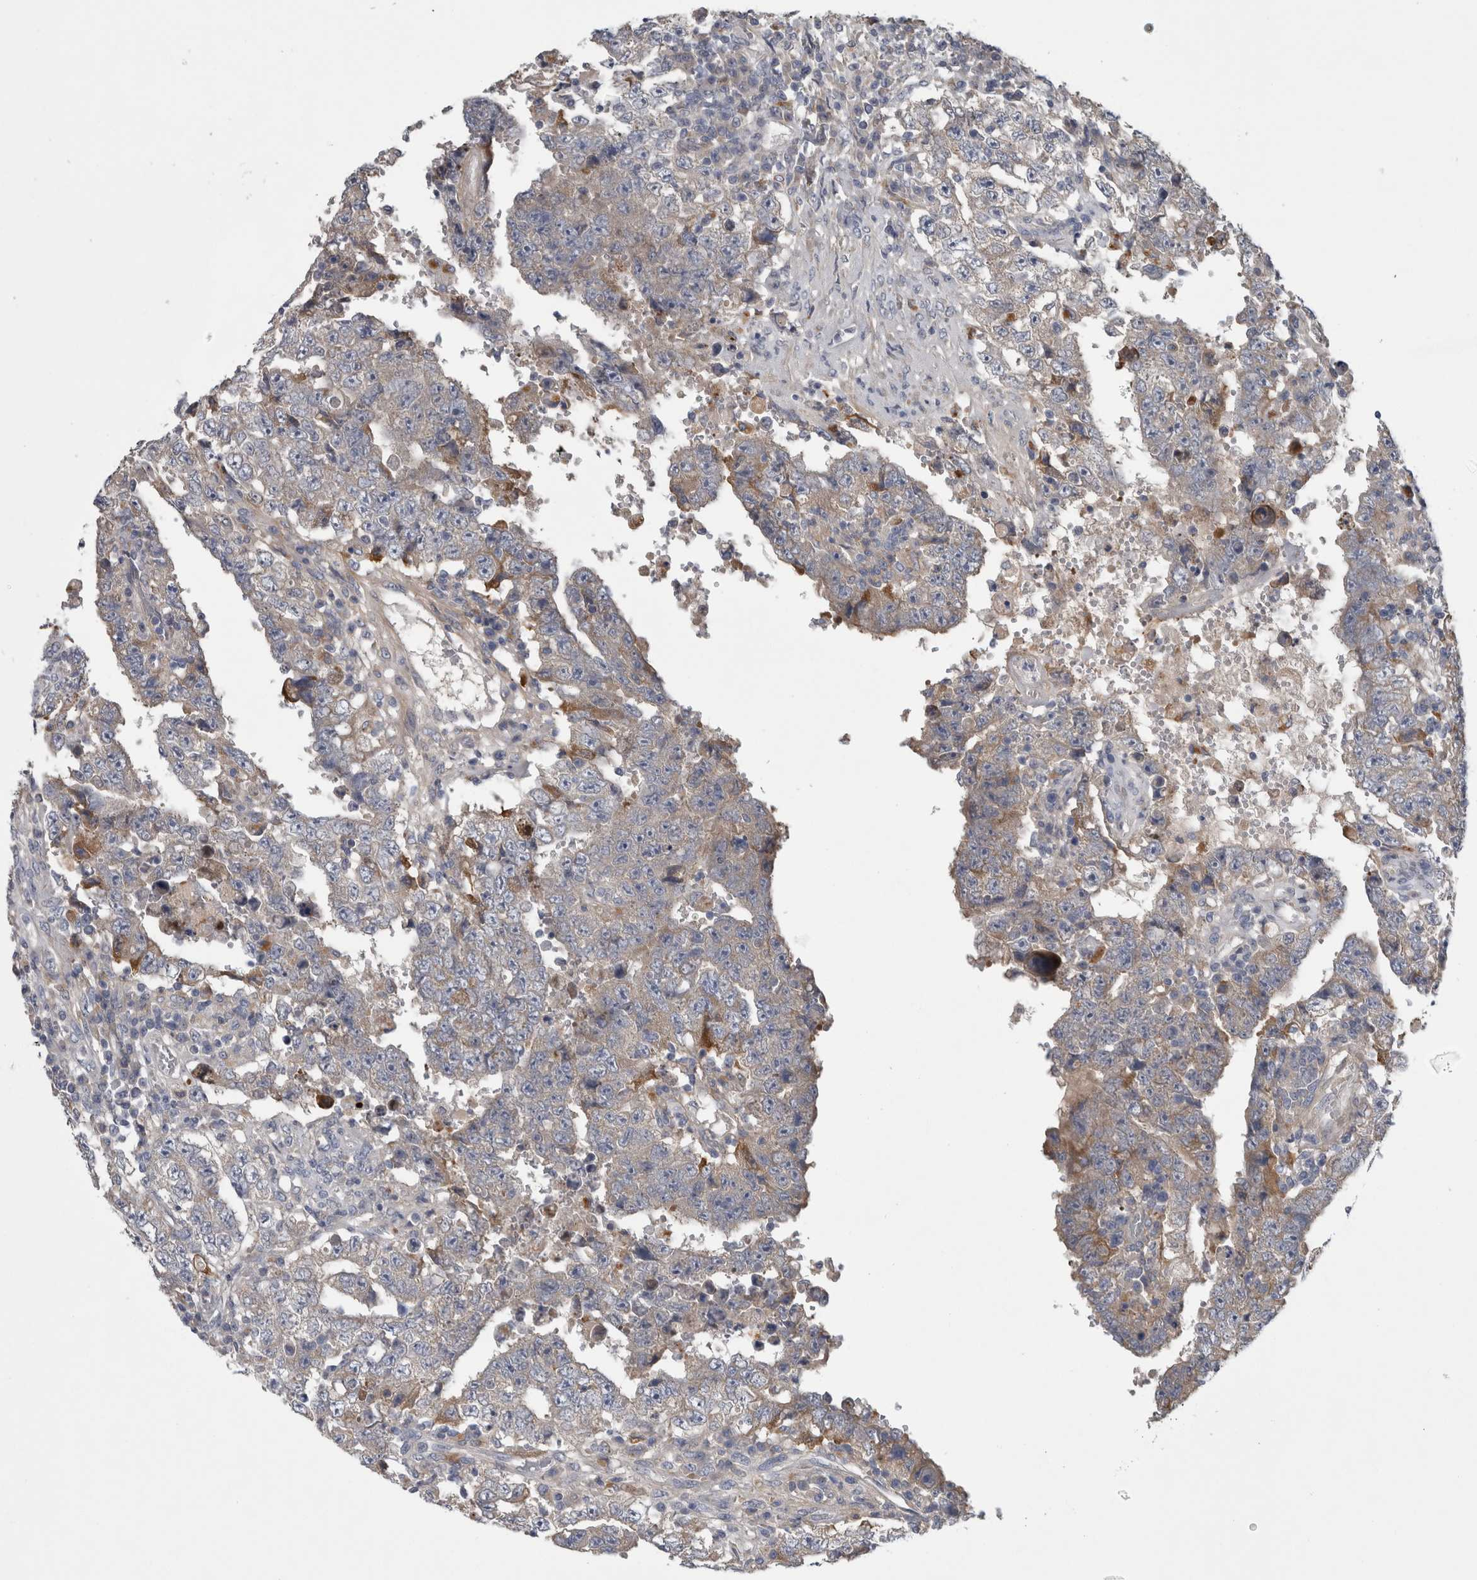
{"staining": {"intensity": "negative", "quantity": "none", "location": "none"}, "tissue": "testis cancer", "cell_type": "Tumor cells", "image_type": "cancer", "snomed": [{"axis": "morphology", "description": "Carcinoma, Embryonal, NOS"}, {"axis": "topography", "description": "Testis"}], "caption": "Immunohistochemistry micrograph of embryonal carcinoma (testis) stained for a protein (brown), which reveals no positivity in tumor cells. The staining was performed using DAB to visualize the protein expression in brown, while the nuclei were stained in blue with hematoxylin (Magnification: 20x).", "gene": "ATXN2", "patient": {"sex": "male", "age": 26}}